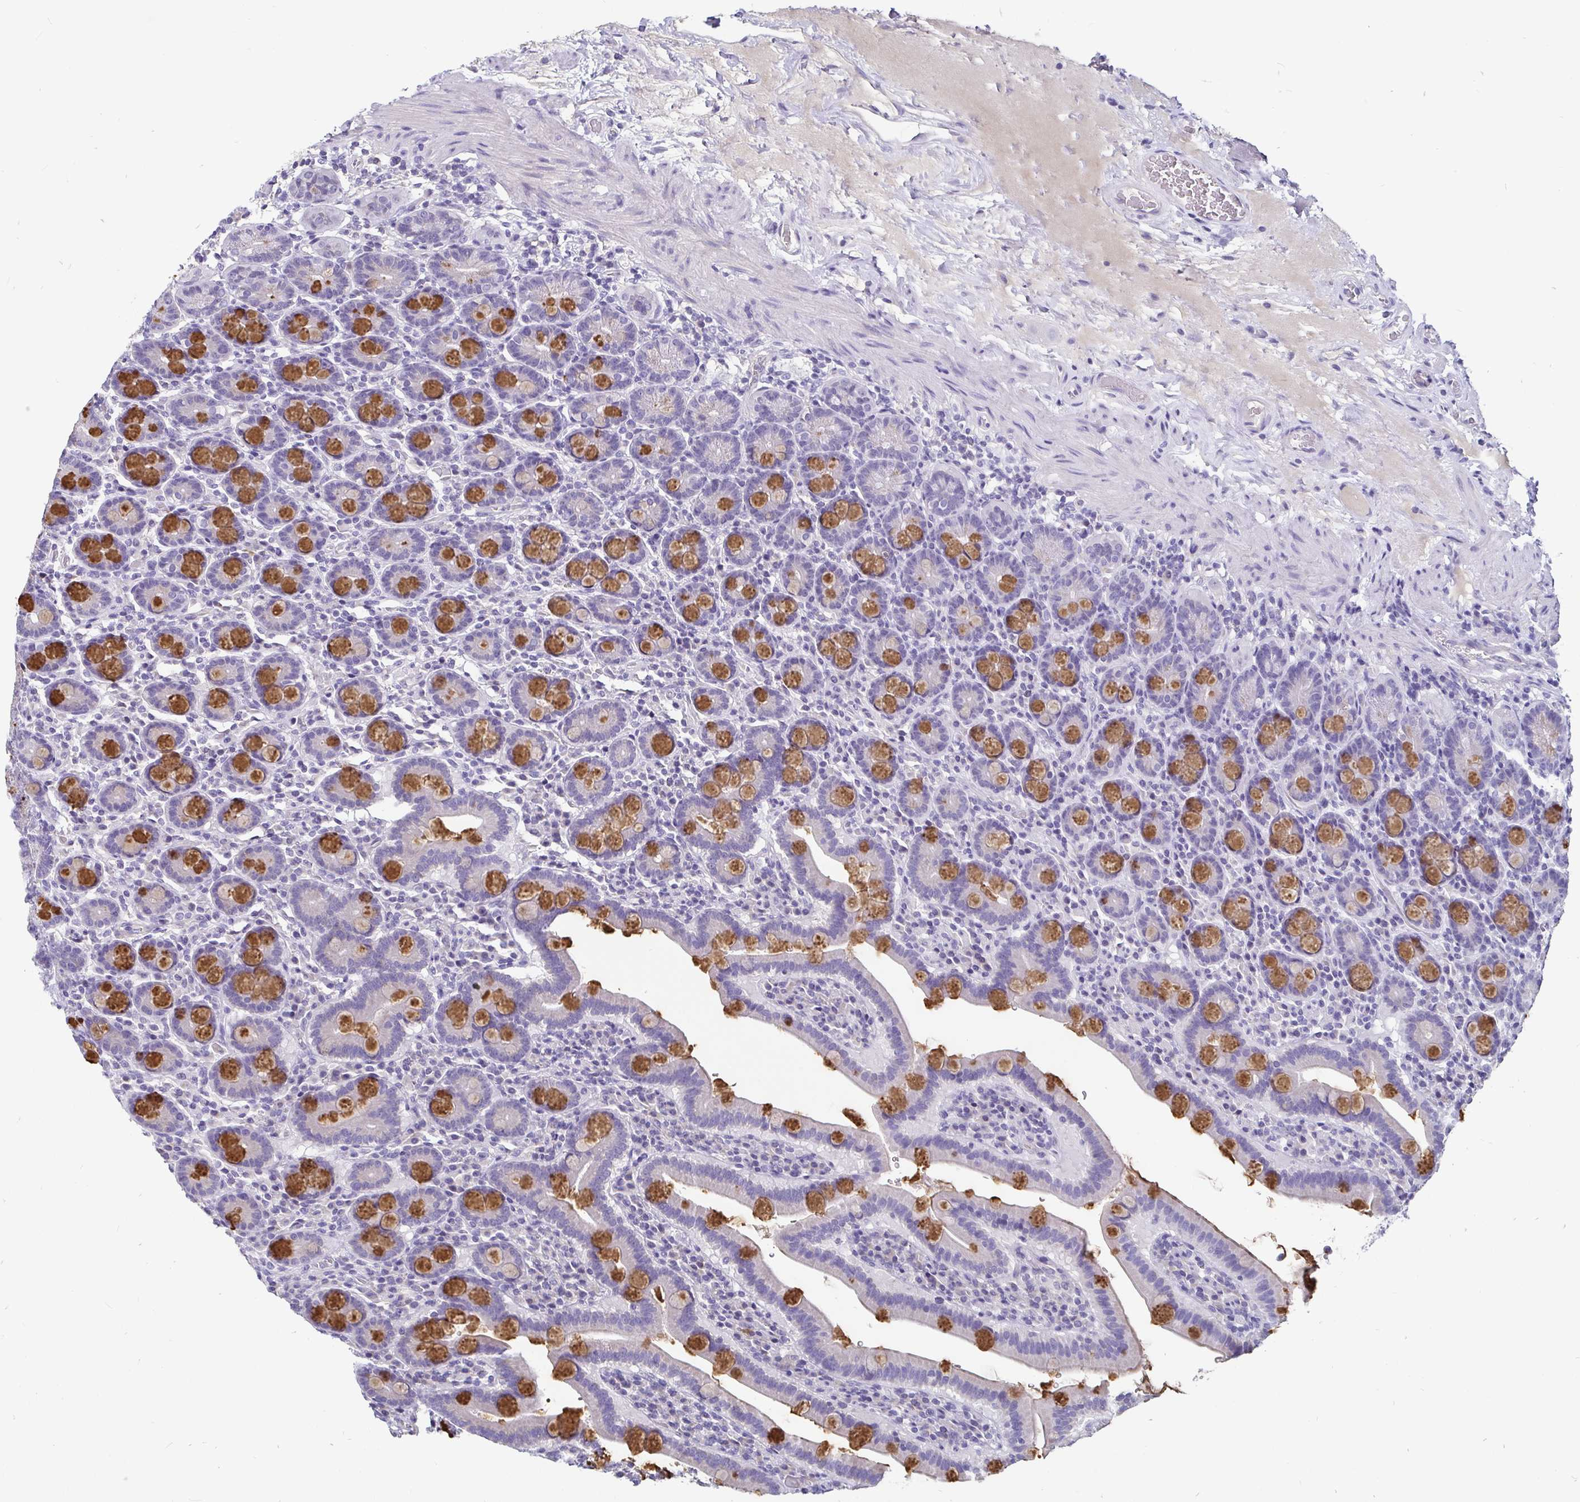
{"staining": {"intensity": "strong", "quantity": "25%-75%", "location": "cytoplasmic/membranous"}, "tissue": "small intestine", "cell_type": "Glandular cells", "image_type": "normal", "snomed": [{"axis": "morphology", "description": "Normal tissue, NOS"}, {"axis": "topography", "description": "Small intestine"}], "caption": "Immunohistochemical staining of unremarkable small intestine demonstrates 25%-75% levels of strong cytoplasmic/membranous protein staining in about 25%-75% of glandular cells.", "gene": "ADAMTS6", "patient": {"sex": "male", "age": 26}}